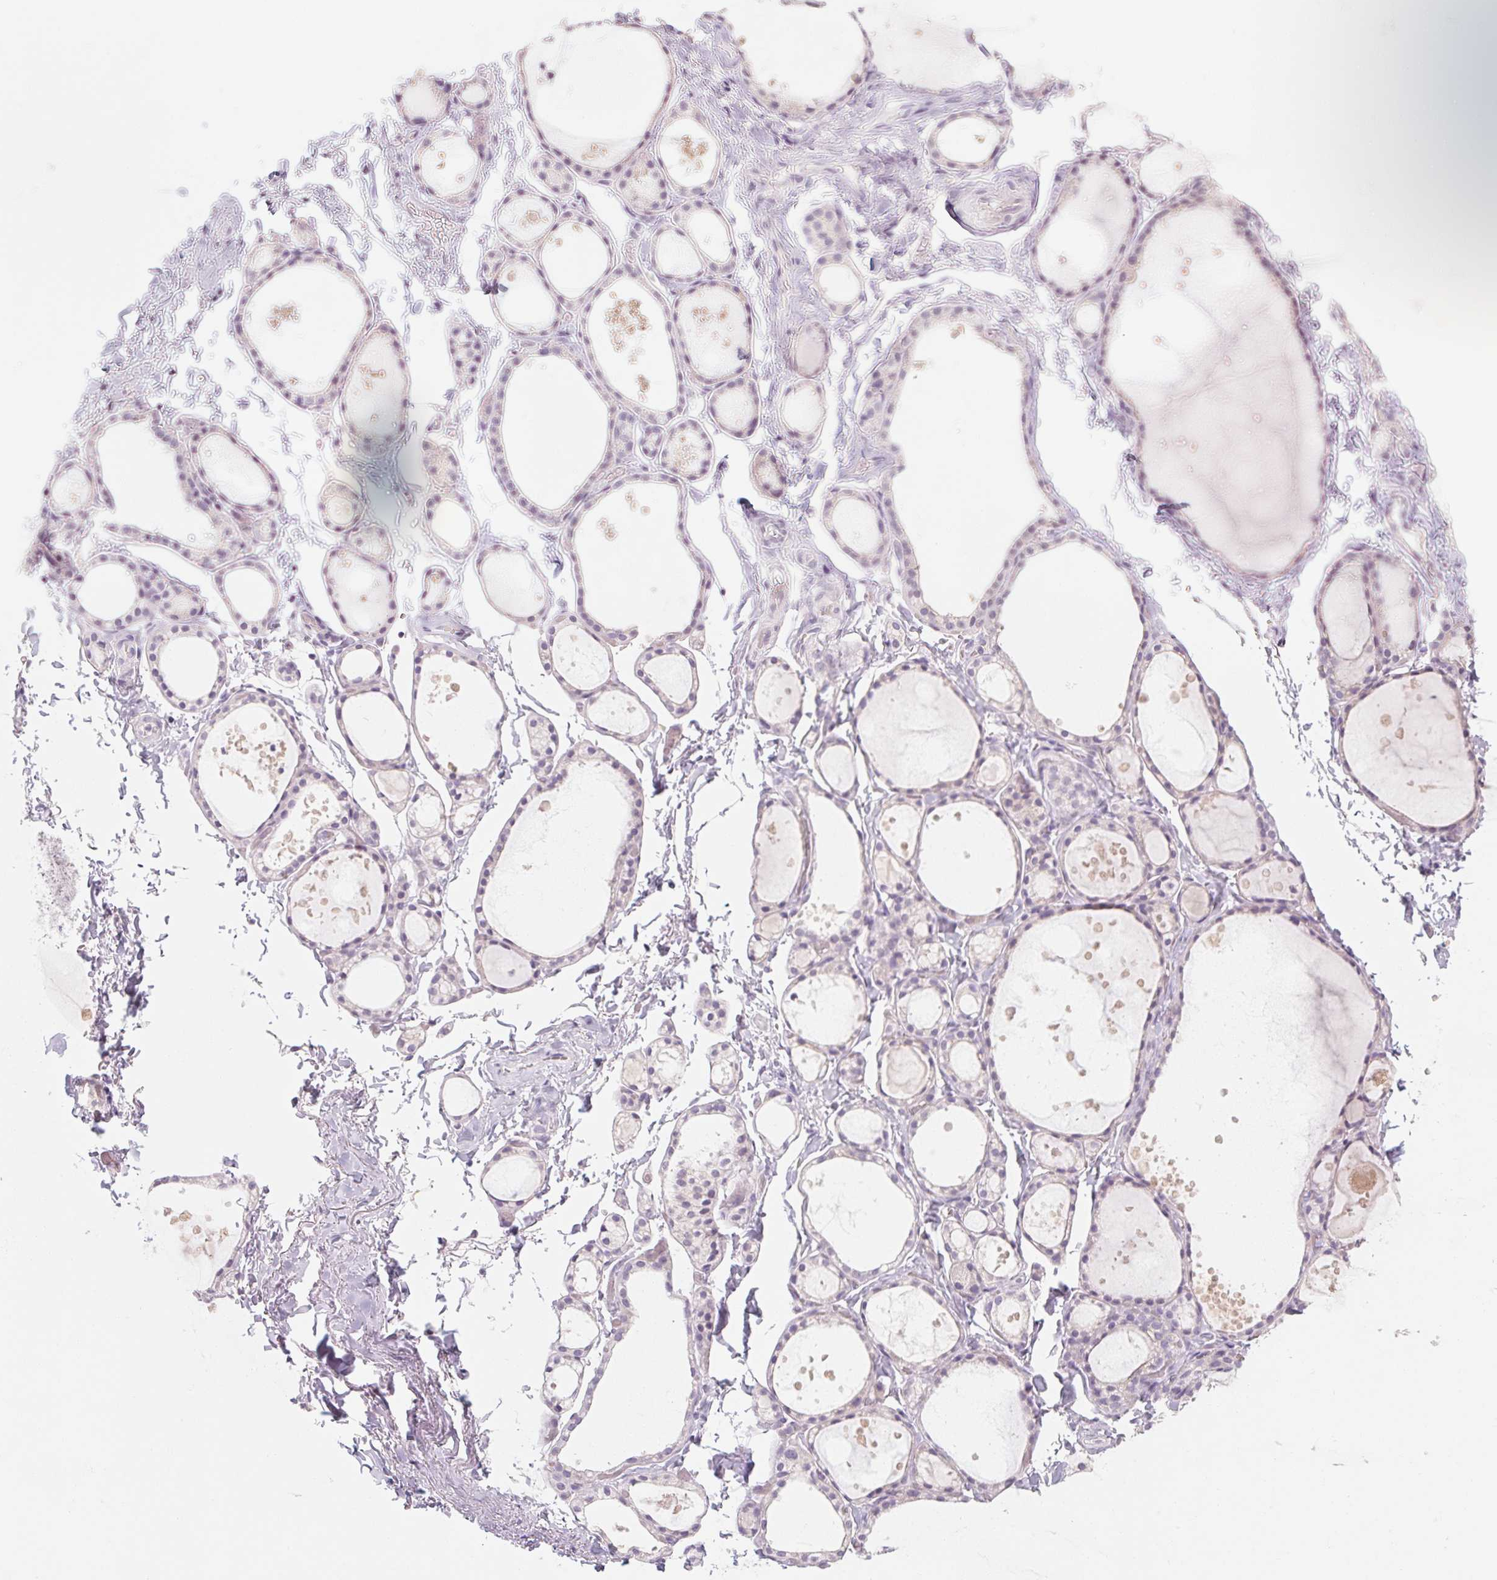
{"staining": {"intensity": "negative", "quantity": "none", "location": "none"}, "tissue": "thyroid gland", "cell_type": "Glandular cells", "image_type": "normal", "snomed": [{"axis": "morphology", "description": "Normal tissue, NOS"}, {"axis": "topography", "description": "Thyroid gland"}], "caption": "Protein analysis of unremarkable thyroid gland exhibits no significant positivity in glandular cells. (DAB (3,3'-diaminobenzidine) immunohistochemistry visualized using brightfield microscopy, high magnification).", "gene": "POU1F1", "patient": {"sex": "male", "age": 68}}